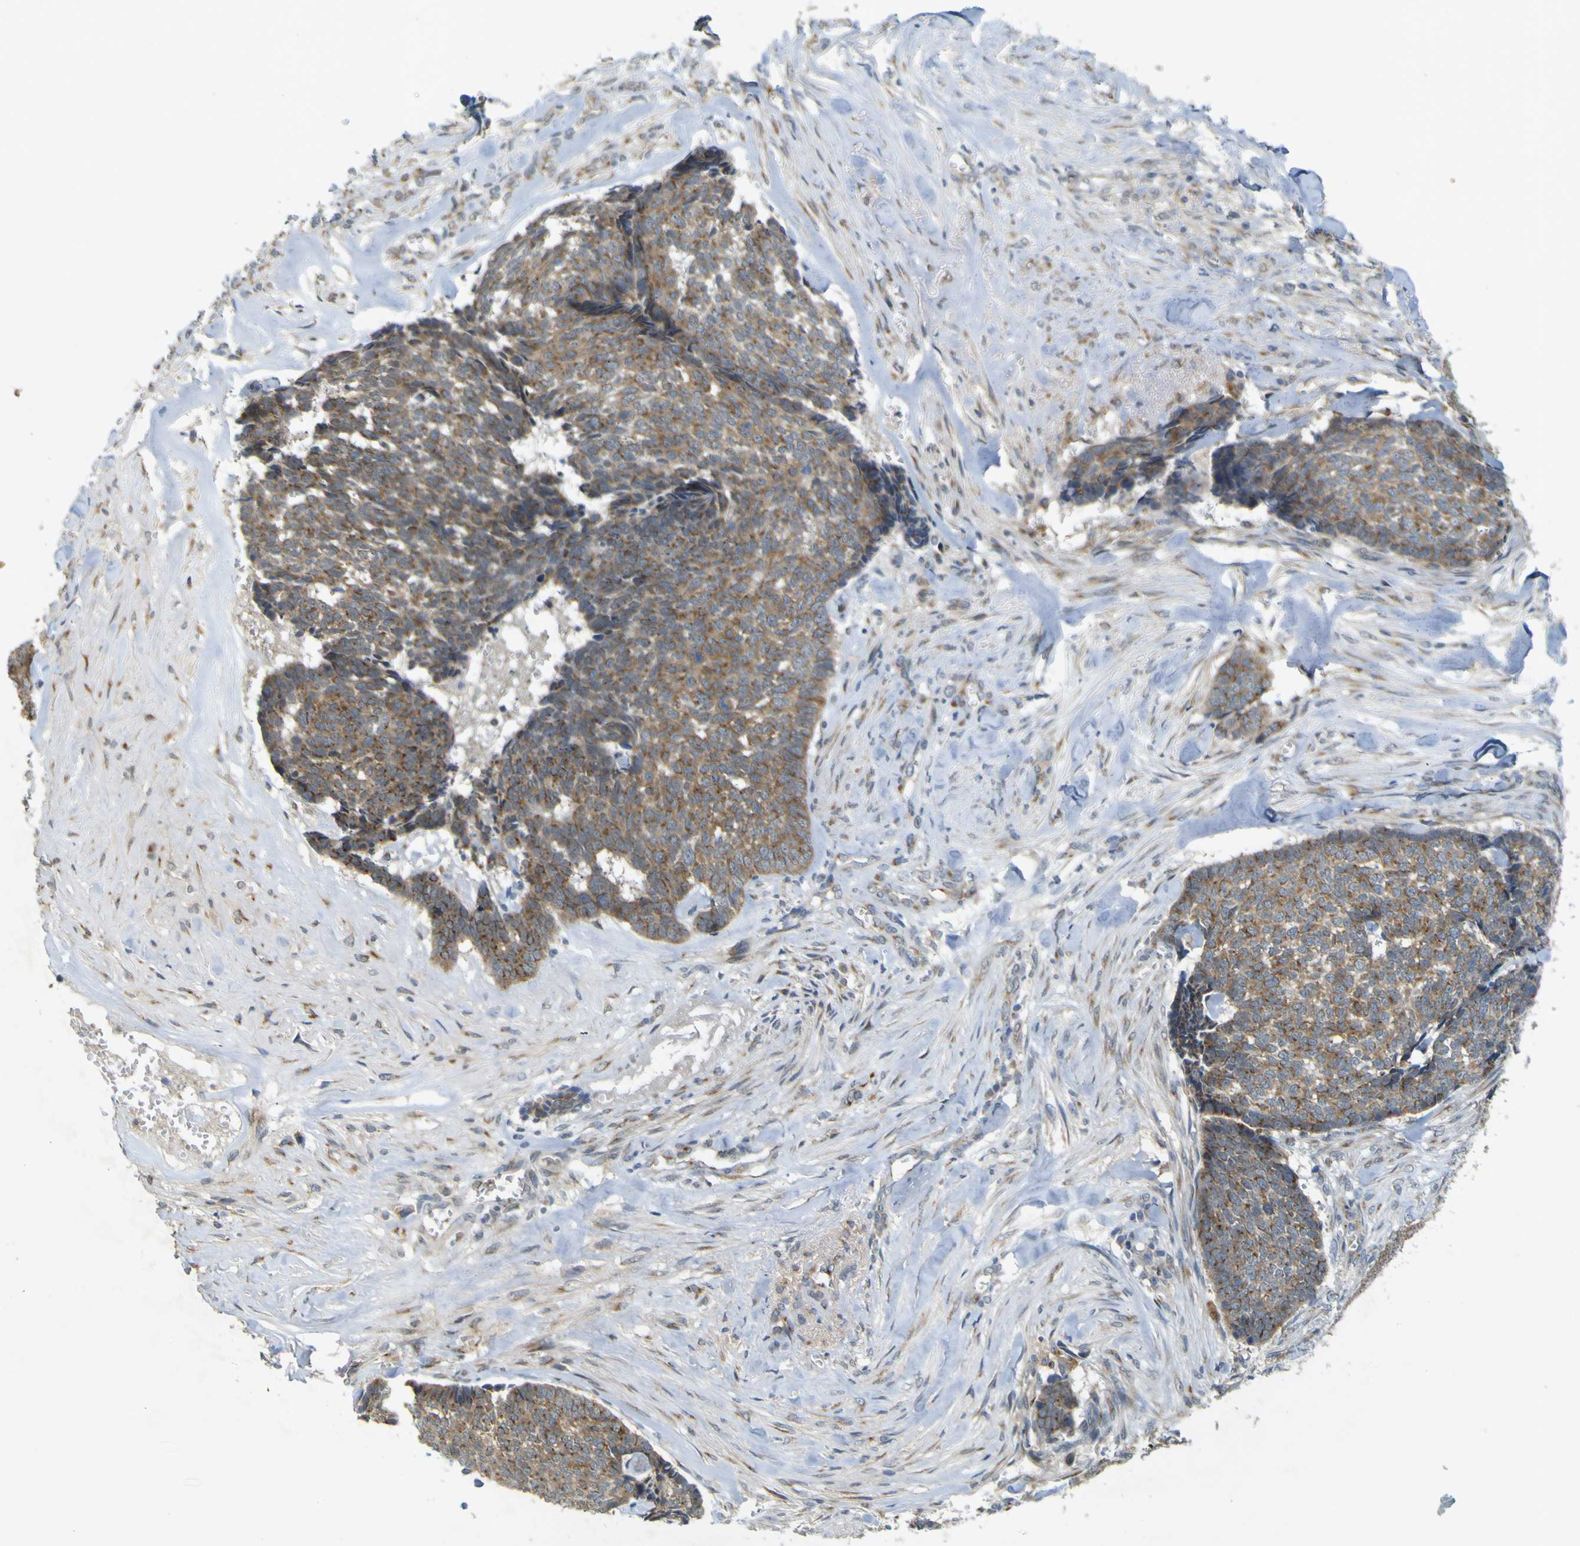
{"staining": {"intensity": "weak", "quantity": "25%-75%", "location": "cytoplasmic/membranous"}, "tissue": "skin cancer", "cell_type": "Tumor cells", "image_type": "cancer", "snomed": [{"axis": "morphology", "description": "Basal cell carcinoma"}, {"axis": "topography", "description": "Skin"}], "caption": "DAB immunohistochemical staining of human skin cancer (basal cell carcinoma) shows weak cytoplasmic/membranous protein positivity in approximately 25%-75% of tumor cells.", "gene": "IGF2R", "patient": {"sex": "male", "age": 84}}